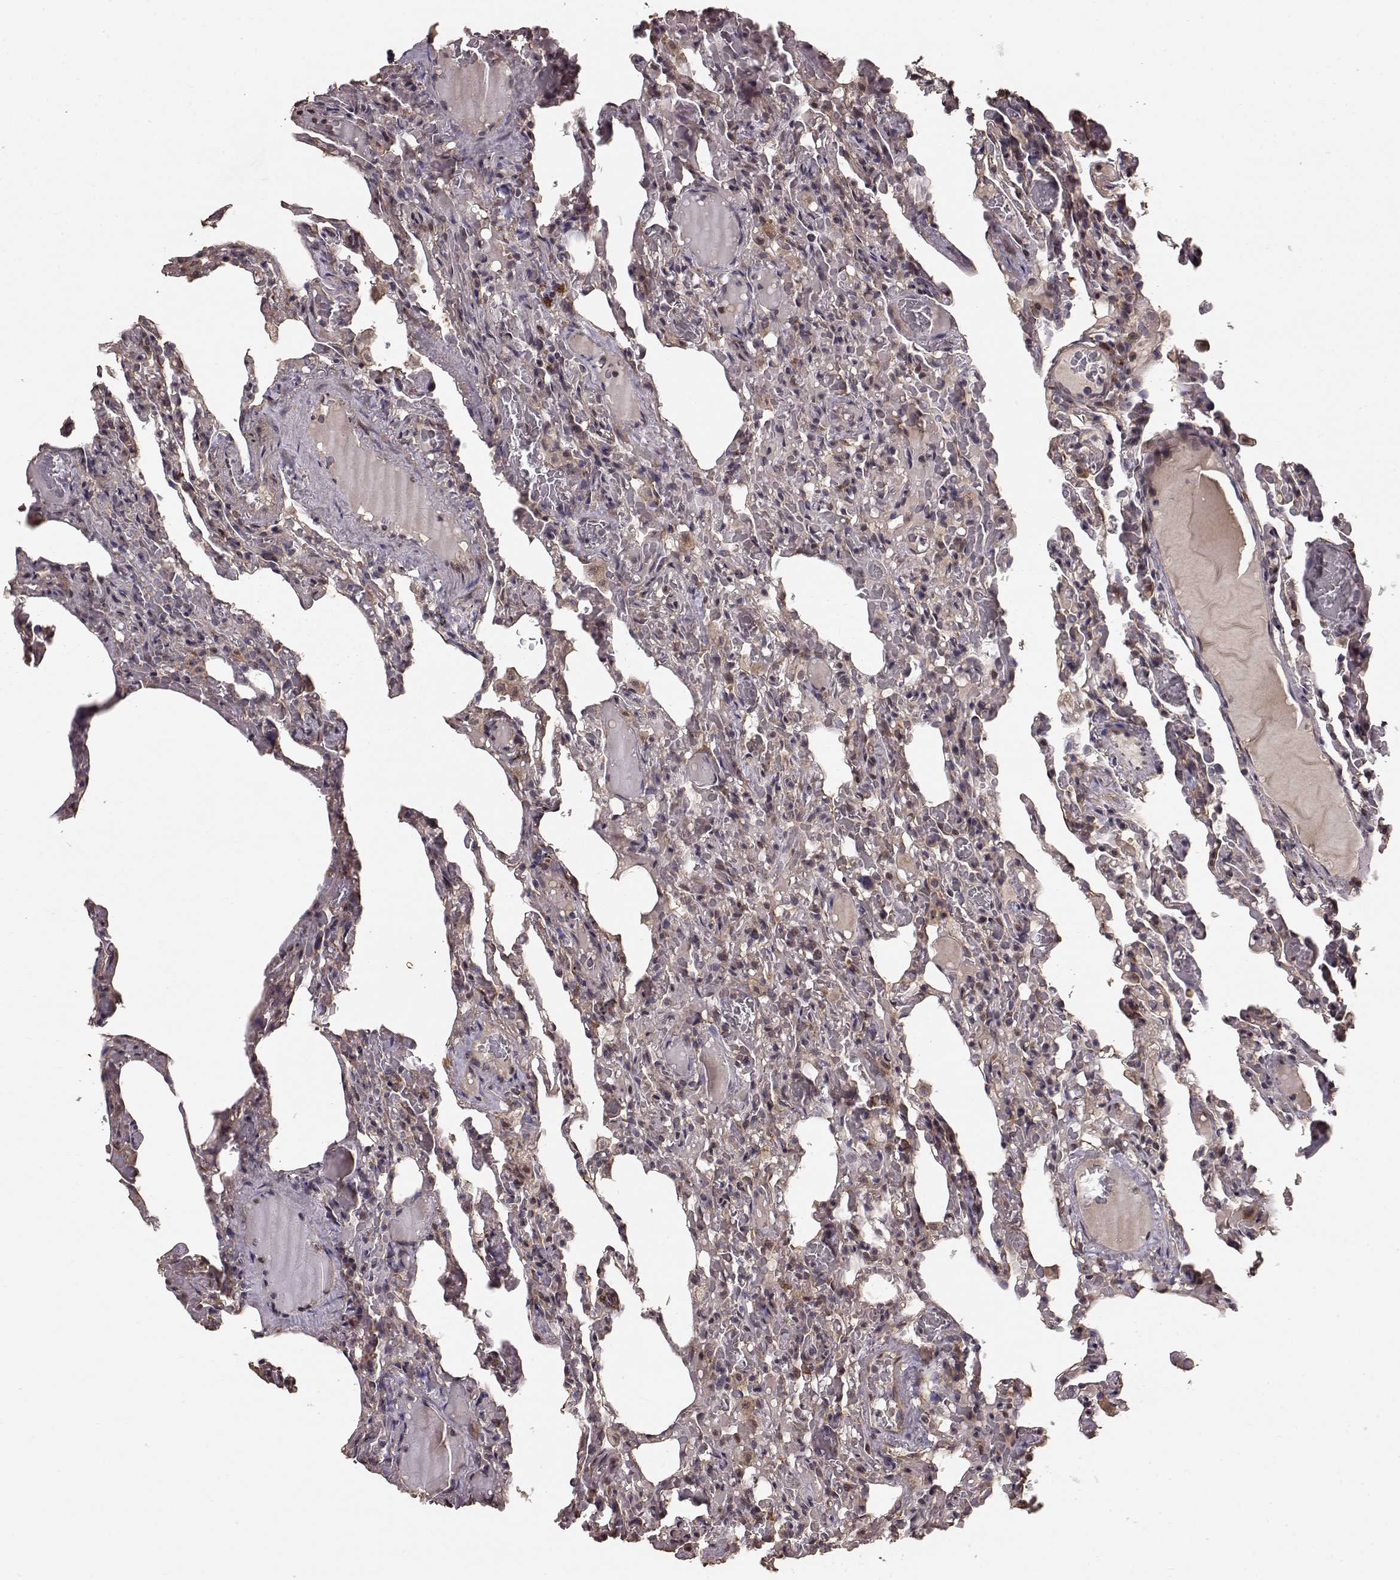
{"staining": {"intensity": "moderate", "quantity": ">75%", "location": "cytoplasmic/membranous"}, "tissue": "lung", "cell_type": "Alveolar cells", "image_type": "normal", "snomed": [{"axis": "morphology", "description": "Normal tissue, NOS"}, {"axis": "topography", "description": "Lung"}], "caption": "High-power microscopy captured an IHC photomicrograph of unremarkable lung, revealing moderate cytoplasmic/membranous positivity in approximately >75% of alveolar cells.", "gene": "USP15", "patient": {"sex": "female", "age": 43}}